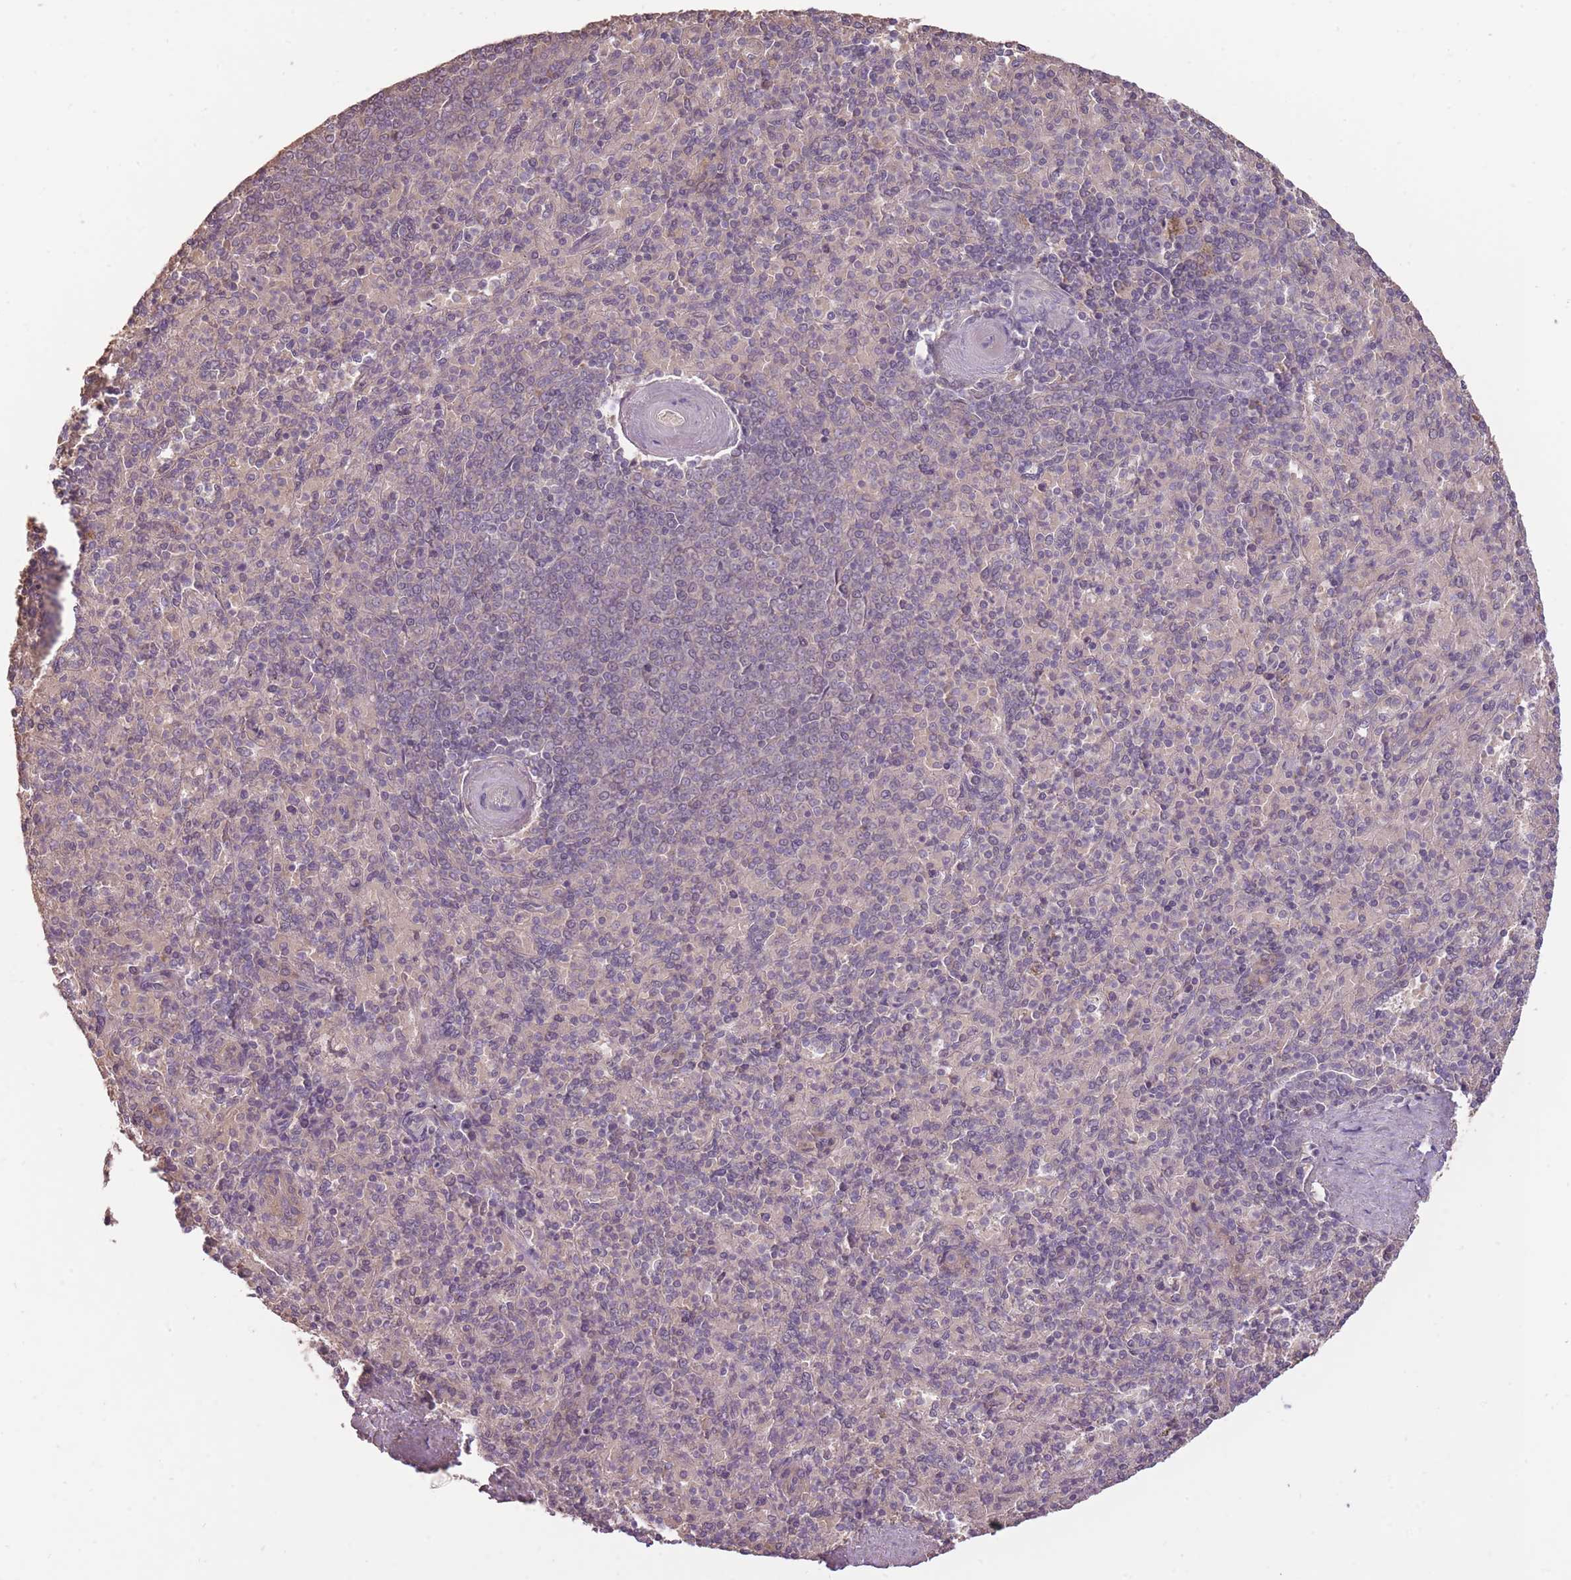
{"staining": {"intensity": "negative", "quantity": "none", "location": "none"}, "tissue": "spleen", "cell_type": "Cells in red pulp", "image_type": "normal", "snomed": [{"axis": "morphology", "description": "Normal tissue, NOS"}, {"axis": "topography", "description": "Spleen"}], "caption": "DAB (3,3'-diaminobenzidine) immunohistochemical staining of benign human spleen exhibits no significant expression in cells in red pulp. (Stains: DAB immunohistochemistry with hematoxylin counter stain, Microscopy: brightfield microscopy at high magnification).", "gene": "LRATD2", "patient": {"sex": "male", "age": 82}}